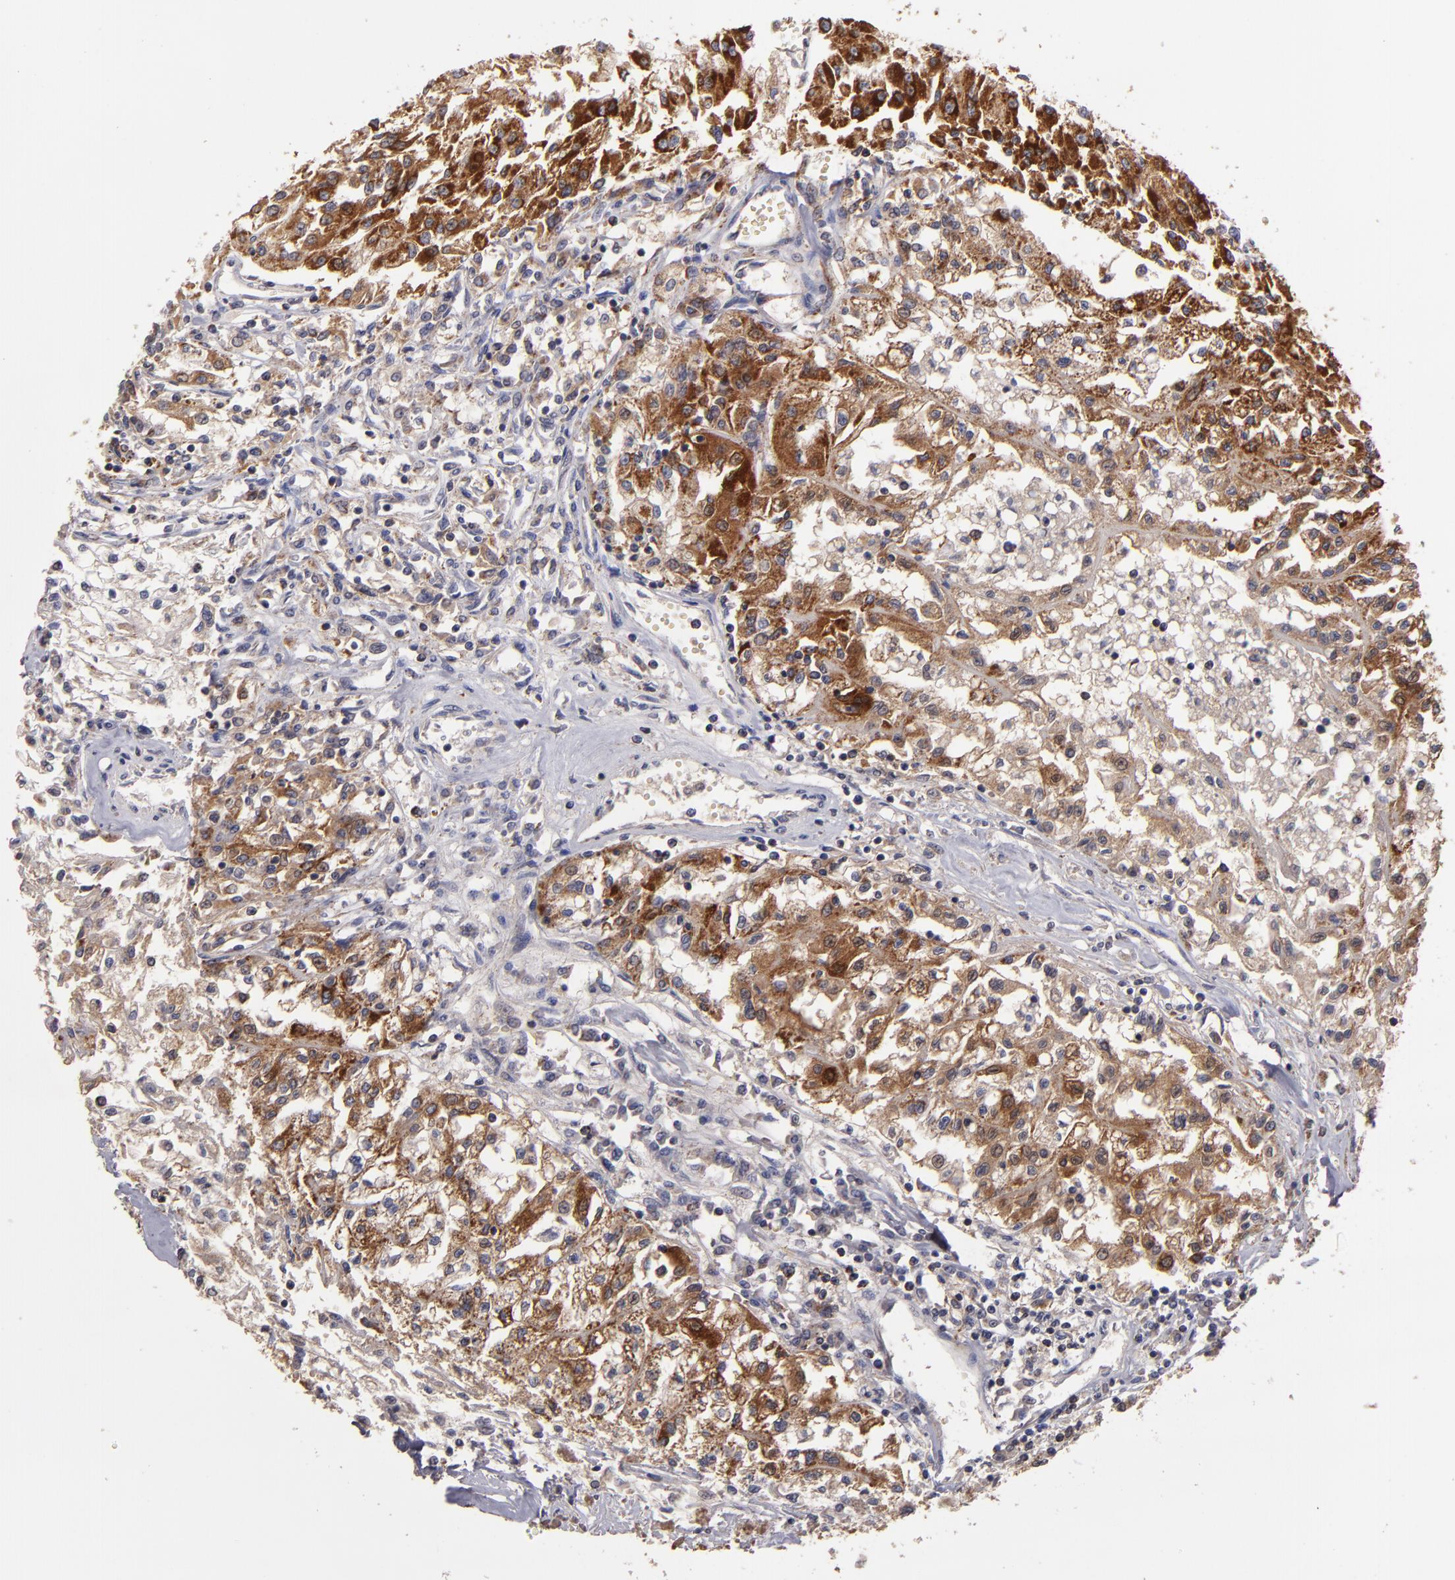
{"staining": {"intensity": "strong", "quantity": ">75%", "location": "cytoplasmic/membranous"}, "tissue": "renal cancer", "cell_type": "Tumor cells", "image_type": "cancer", "snomed": [{"axis": "morphology", "description": "Adenocarcinoma, NOS"}, {"axis": "topography", "description": "Kidney"}], "caption": "Immunohistochemistry (IHC) of renal cancer displays high levels of strong cytoplasmic/membranous positivity in about >75% of tumor cells.", "gene": "CLTA", "patient": {"sex": "male", "age": 78}}